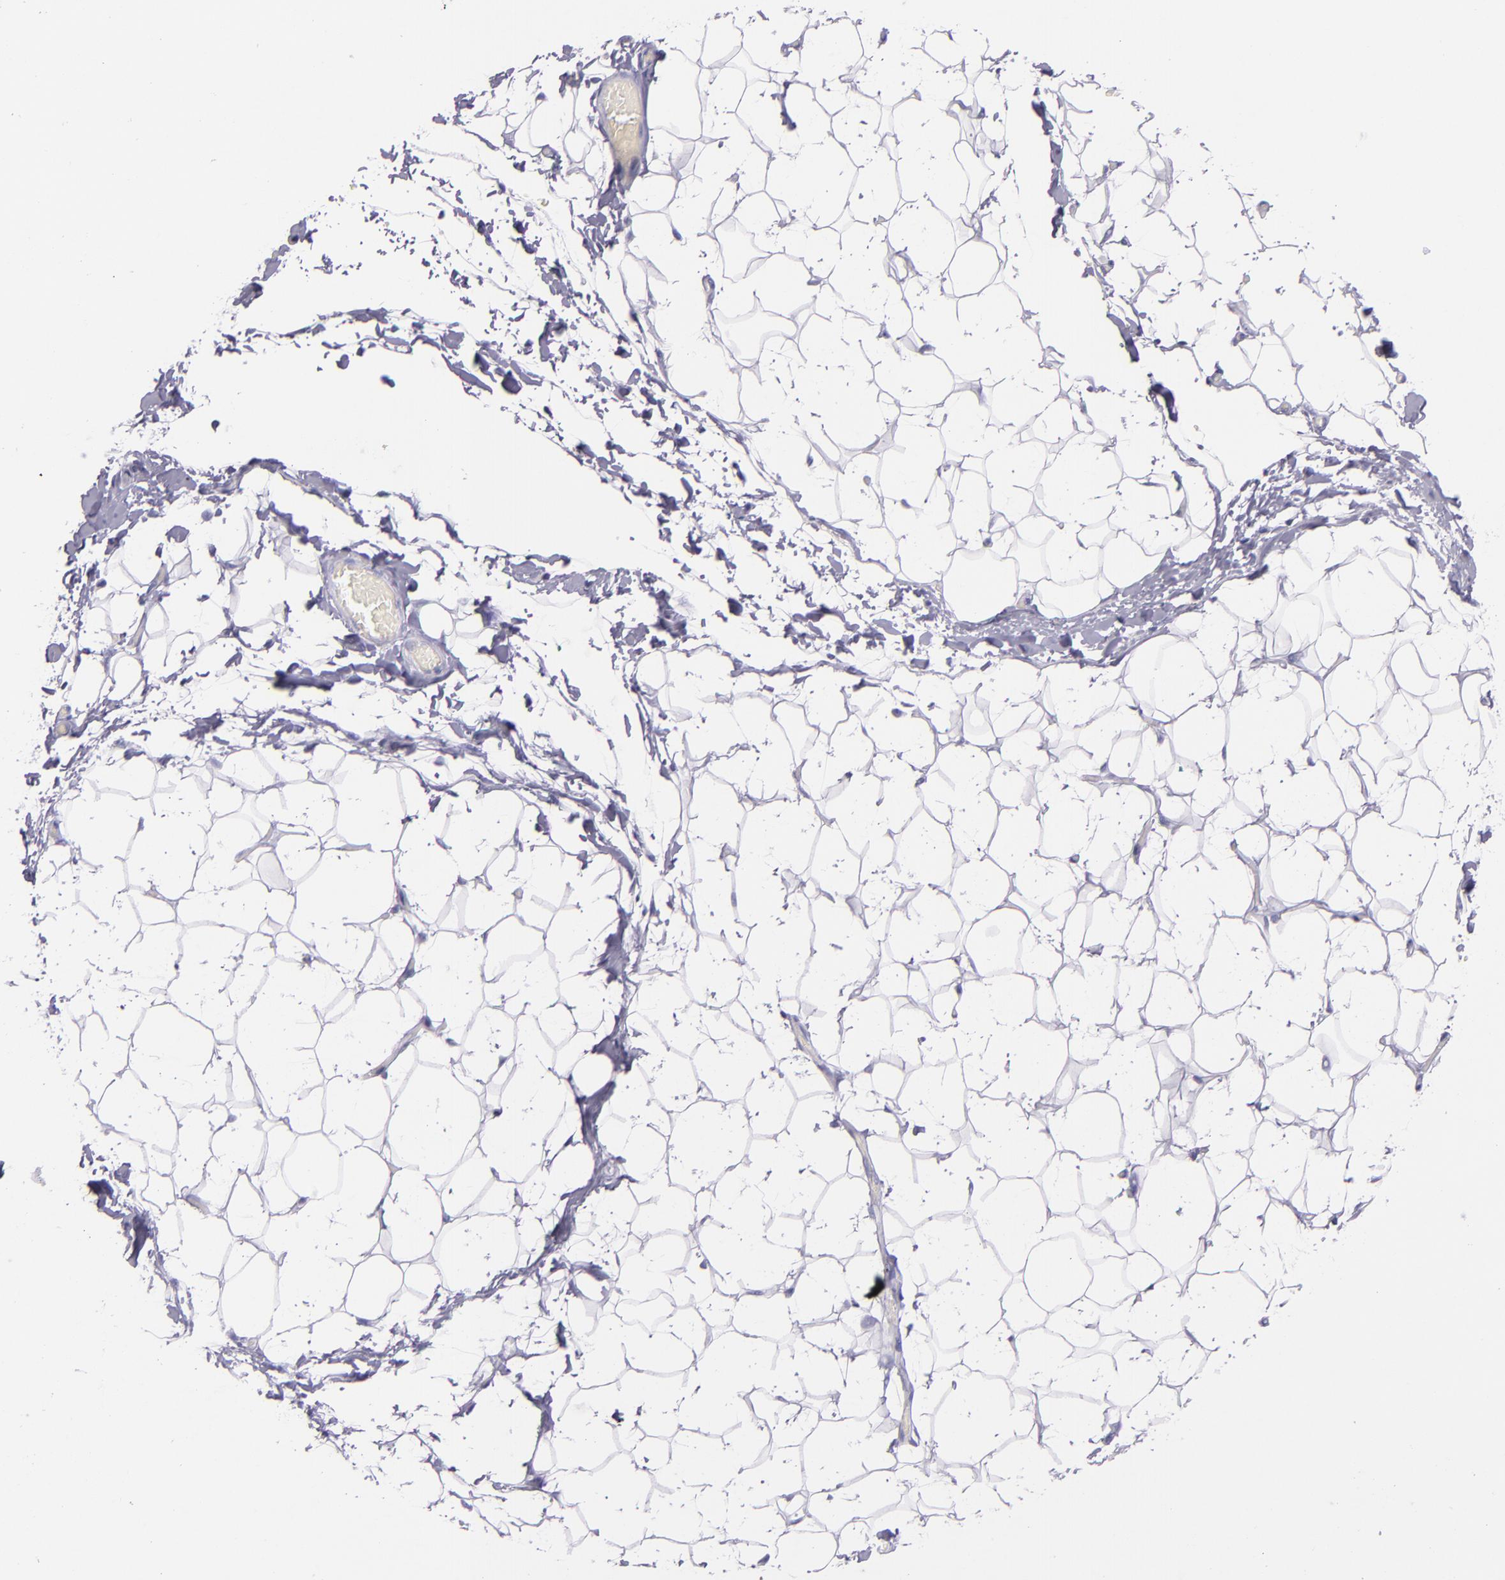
{"staining": {"intensity": "negative", "quantity": "none", "location": "none"}, "tissue": "adipose tissue", "cell_type": "Adipocytes", "image_type": "normal", "snomed": [{"axis": "morphology", "description": "Normal tissue, NOS"}, {"axis": "topography", "description": "Soft tissue"}], "caption": "The image demonstrates no significant positivity in adipocytes of adipose tissue.", "gene": "SFTPB", "patient": {"sex": "male", "age": 26}}